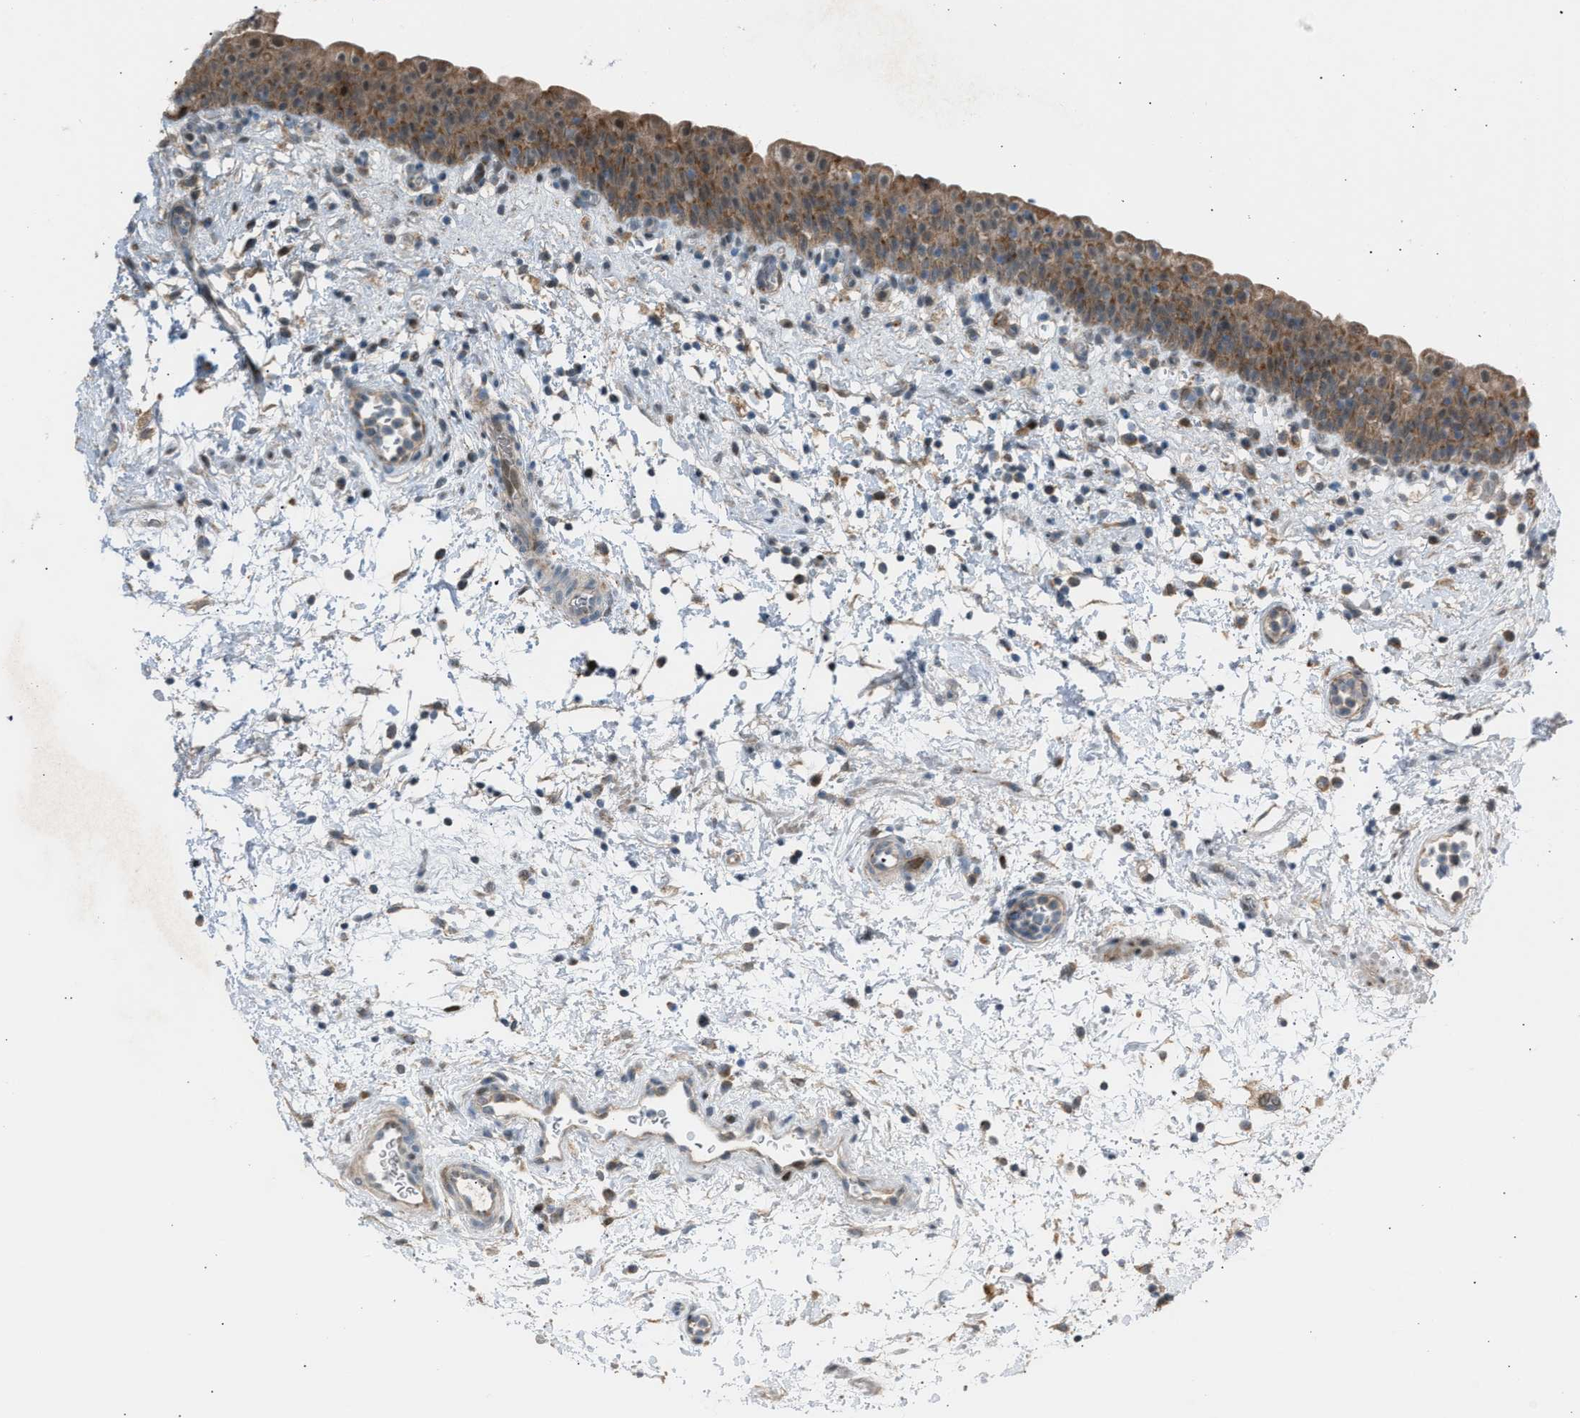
{"staining": {"intensity": "weak", "quantity": ">75%", "location": "cytoplasmic/membranous,nuclear"}, "tissue": "urinary bladder", "cell_type": "Urothelial cells", "image_type": "normal", "snomed": [{"axis": "morphology", "description": "Normal tissue, NOS"}, {"axis": "topography", "description": "Urinary bladder"}], "caption": "Urinary bladder stained with DAB (3,3'-diaminobenzidine) immunohistochemistry (IHC) reveals low levels of weak cytoplasmic/membranous,nuclear expression in about >75% of urothelial cells. (DAB (3,3'-diaminobenzidine) IHC, brown staining for protein, blue staining for nuclei).", "gene": "VPS41", "patient": {"sex": "male", "age": 37}}